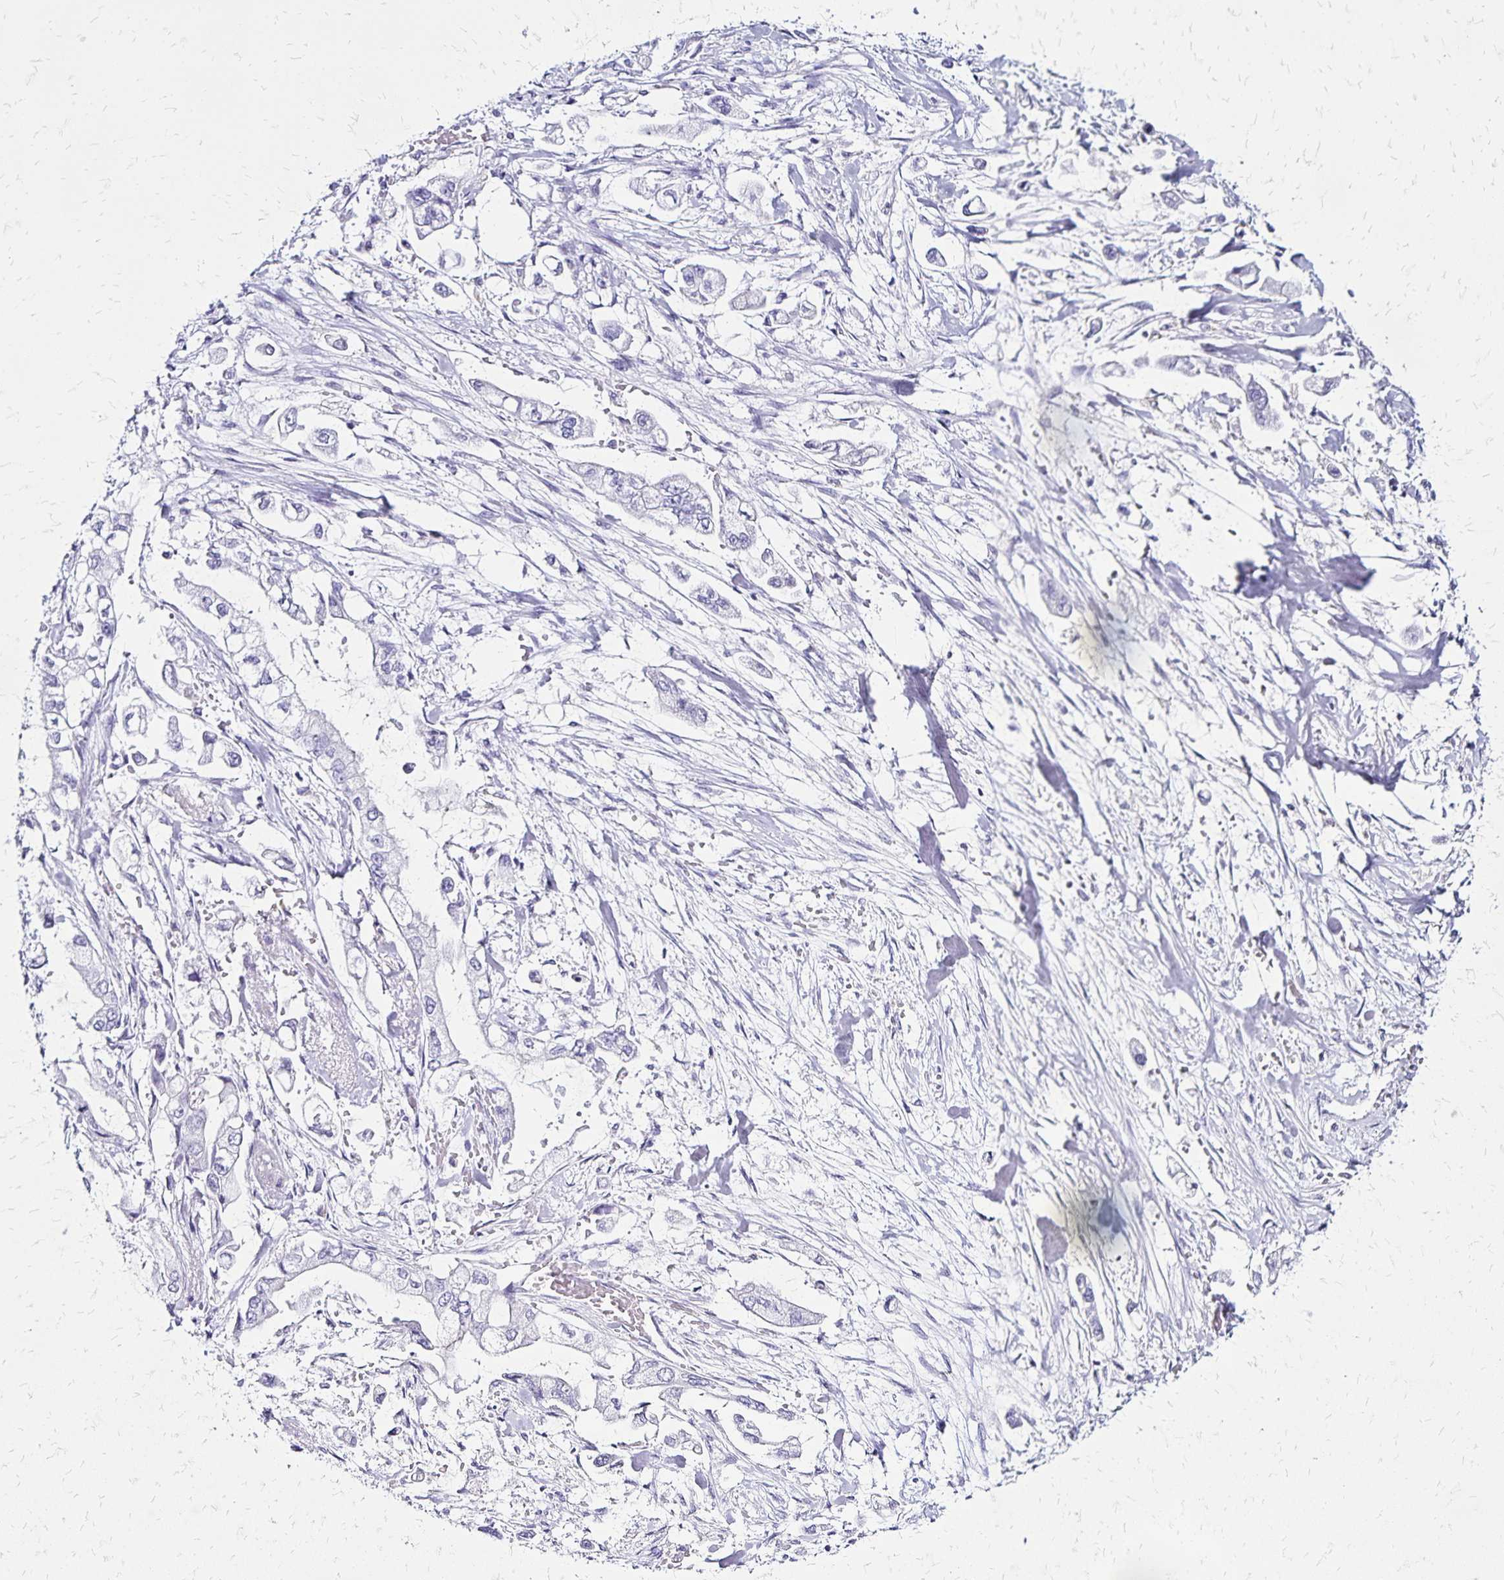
{"staining": {"intensity": "negative", "quantity": "none", "location": "none"}, "tissue": "stomach cancer", "cell_type": "Tumor cells", "image_type": "cancer", "snomed": [{"axis": "morphology", "description": "Adenocarcinoma, NOS"}, {"axis": "topography", "description": "Stomach"}], "caption": "A micrograph of stomach cancer stained for a protein reveals no brown staining in tumor cells.", "gene": "LIN28B", "patient": {"sex": "male", "age": 62}}